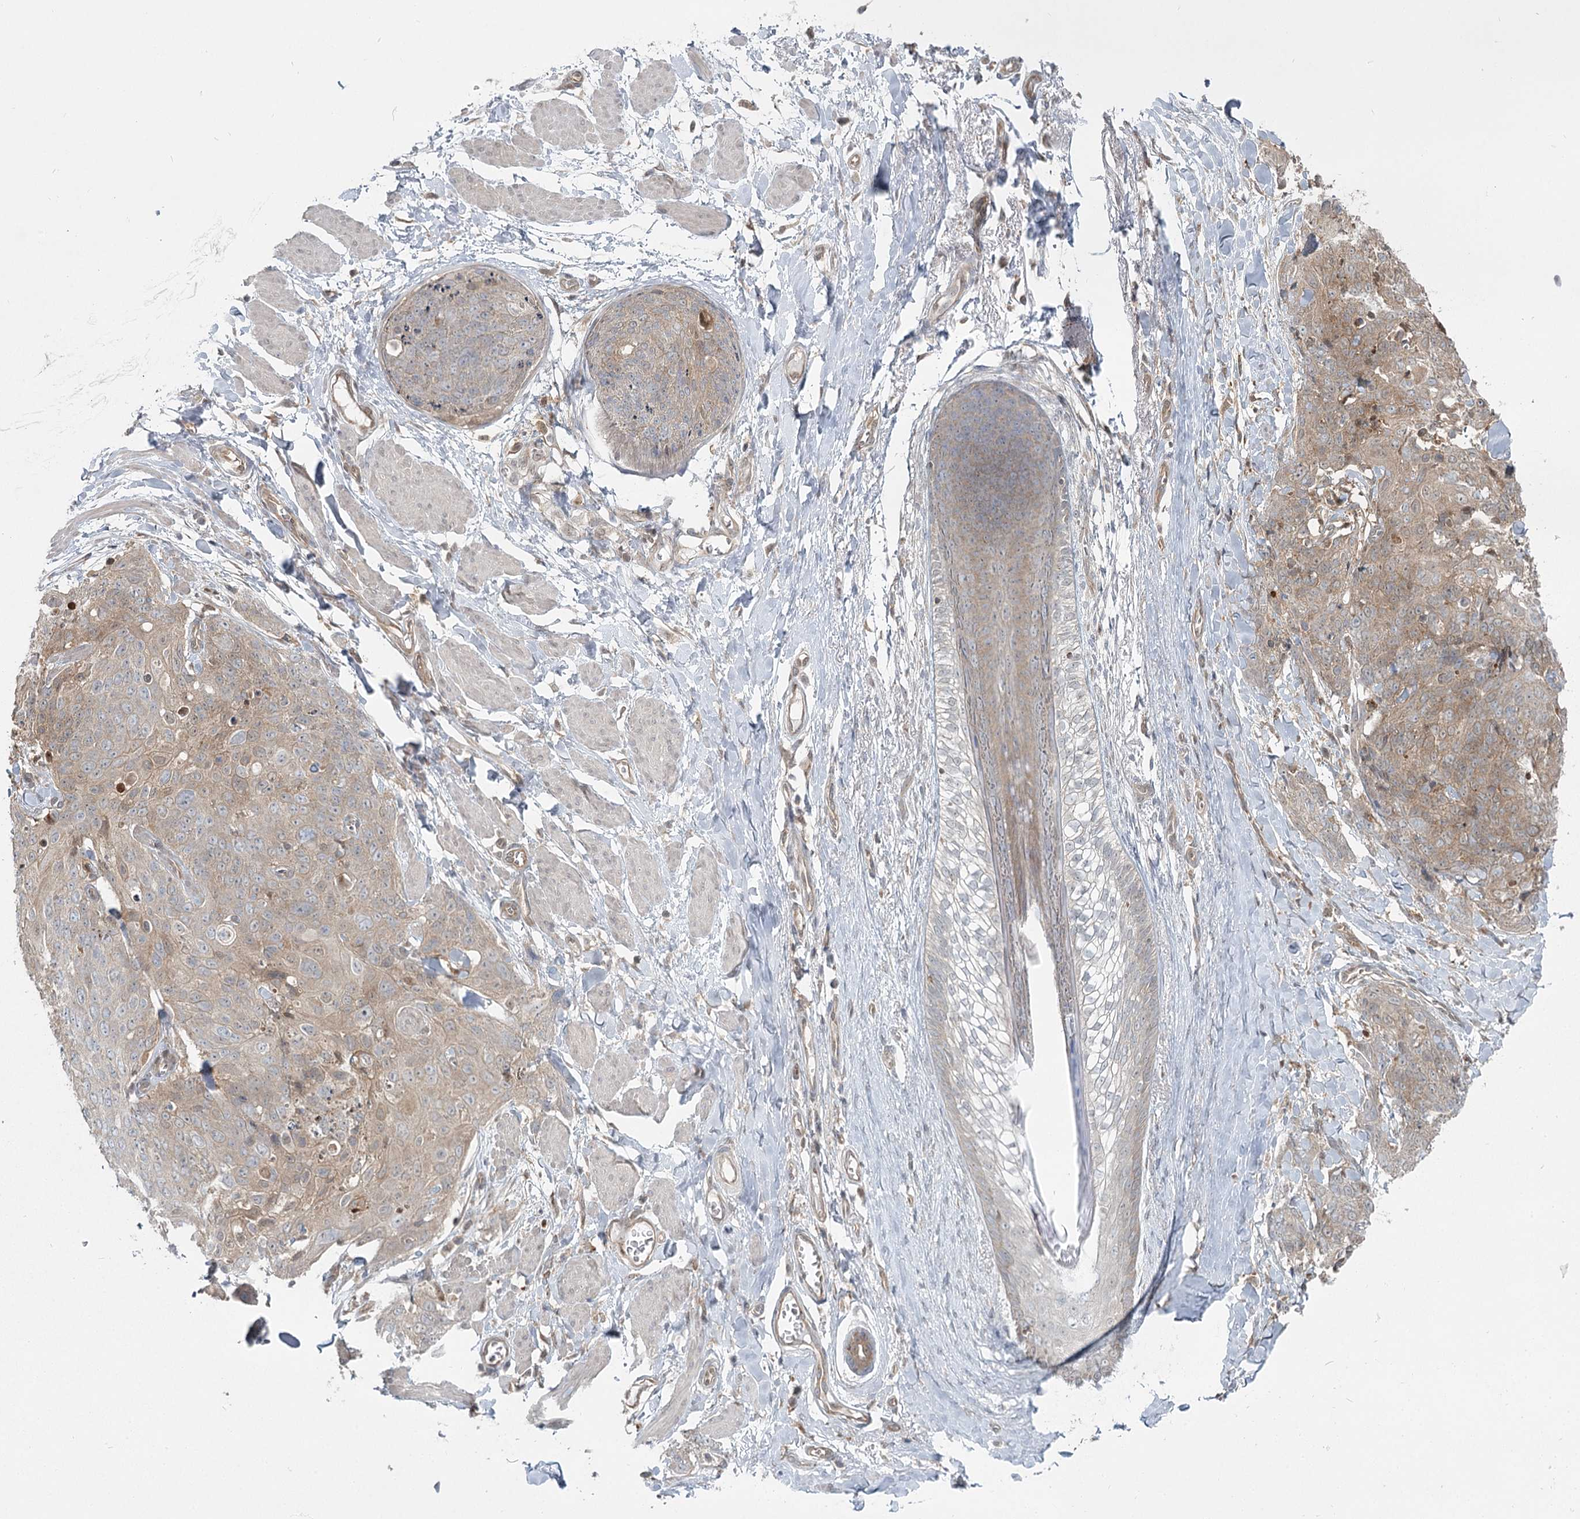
{"staining": {"intensity": "weak", "quantity": "25%-75%", "location": "cytoplasmic/membranous"}, "tissue": "skin cancer", "cell_type": "Tumor cells", "image_type": "cancer", "snomed": [{"axis": "morphology", "description": "Squamous cell carcinoma, NOS"}, {"axis": "topography", "description": "Skin"}, {"axis": "topography", "description": "Vulva"}], "caption": "Brown immunohistochemical staining in skin cancer (squamous cell carcinoma) shows weak cytoplasmic/membranous positivity in about 25%-75% of tumor cells. (DAB IHC, brown staining for protein, blue staining for nuclei).", "gene": "THNSL1", "patient": {"sex": "female", "age": 85}}